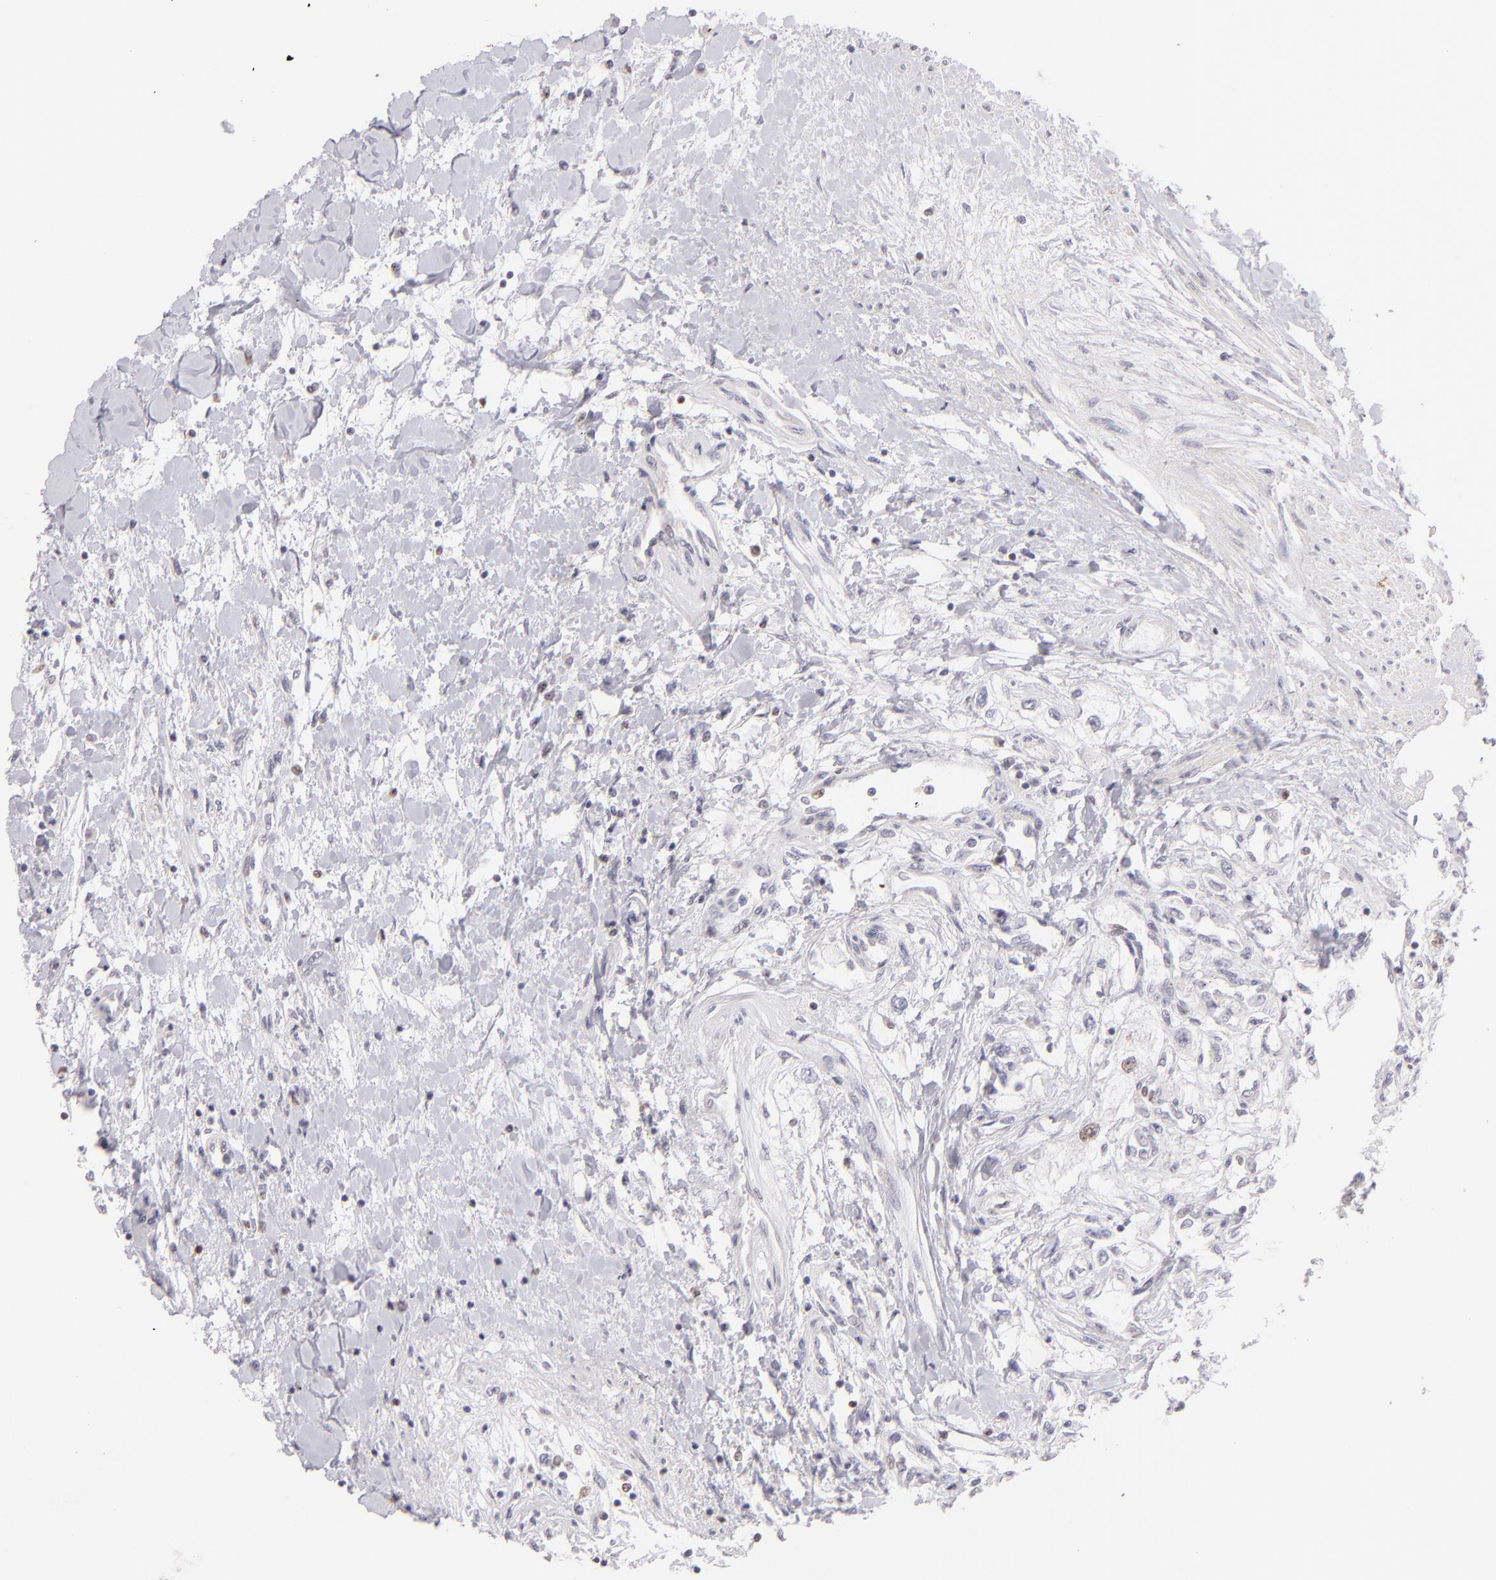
{"staining": {"intensity": "negative", "quantity": "none", "location": "none"}, "tissue": "renal cancer", "cell_type": "Tumor cells", "image_type": "cancer", "snomed": [{"axis": "morphology", "description": "Adenocarcinoma, NOS"}, {"axis": "topography", "description": "Kidney"}], "caption": "Immunohistochemical staining of renal cancer (adenocarcinoma) exhibits no significant staining in tumor cells. Brightfield microscopy of immunohistochemistry (IHC) stained with DAB (brown) and hematoxylin (blue), captured at high magnification.", "gene": "POU2F1", "patient": {"sex": "male", "age": 57}}